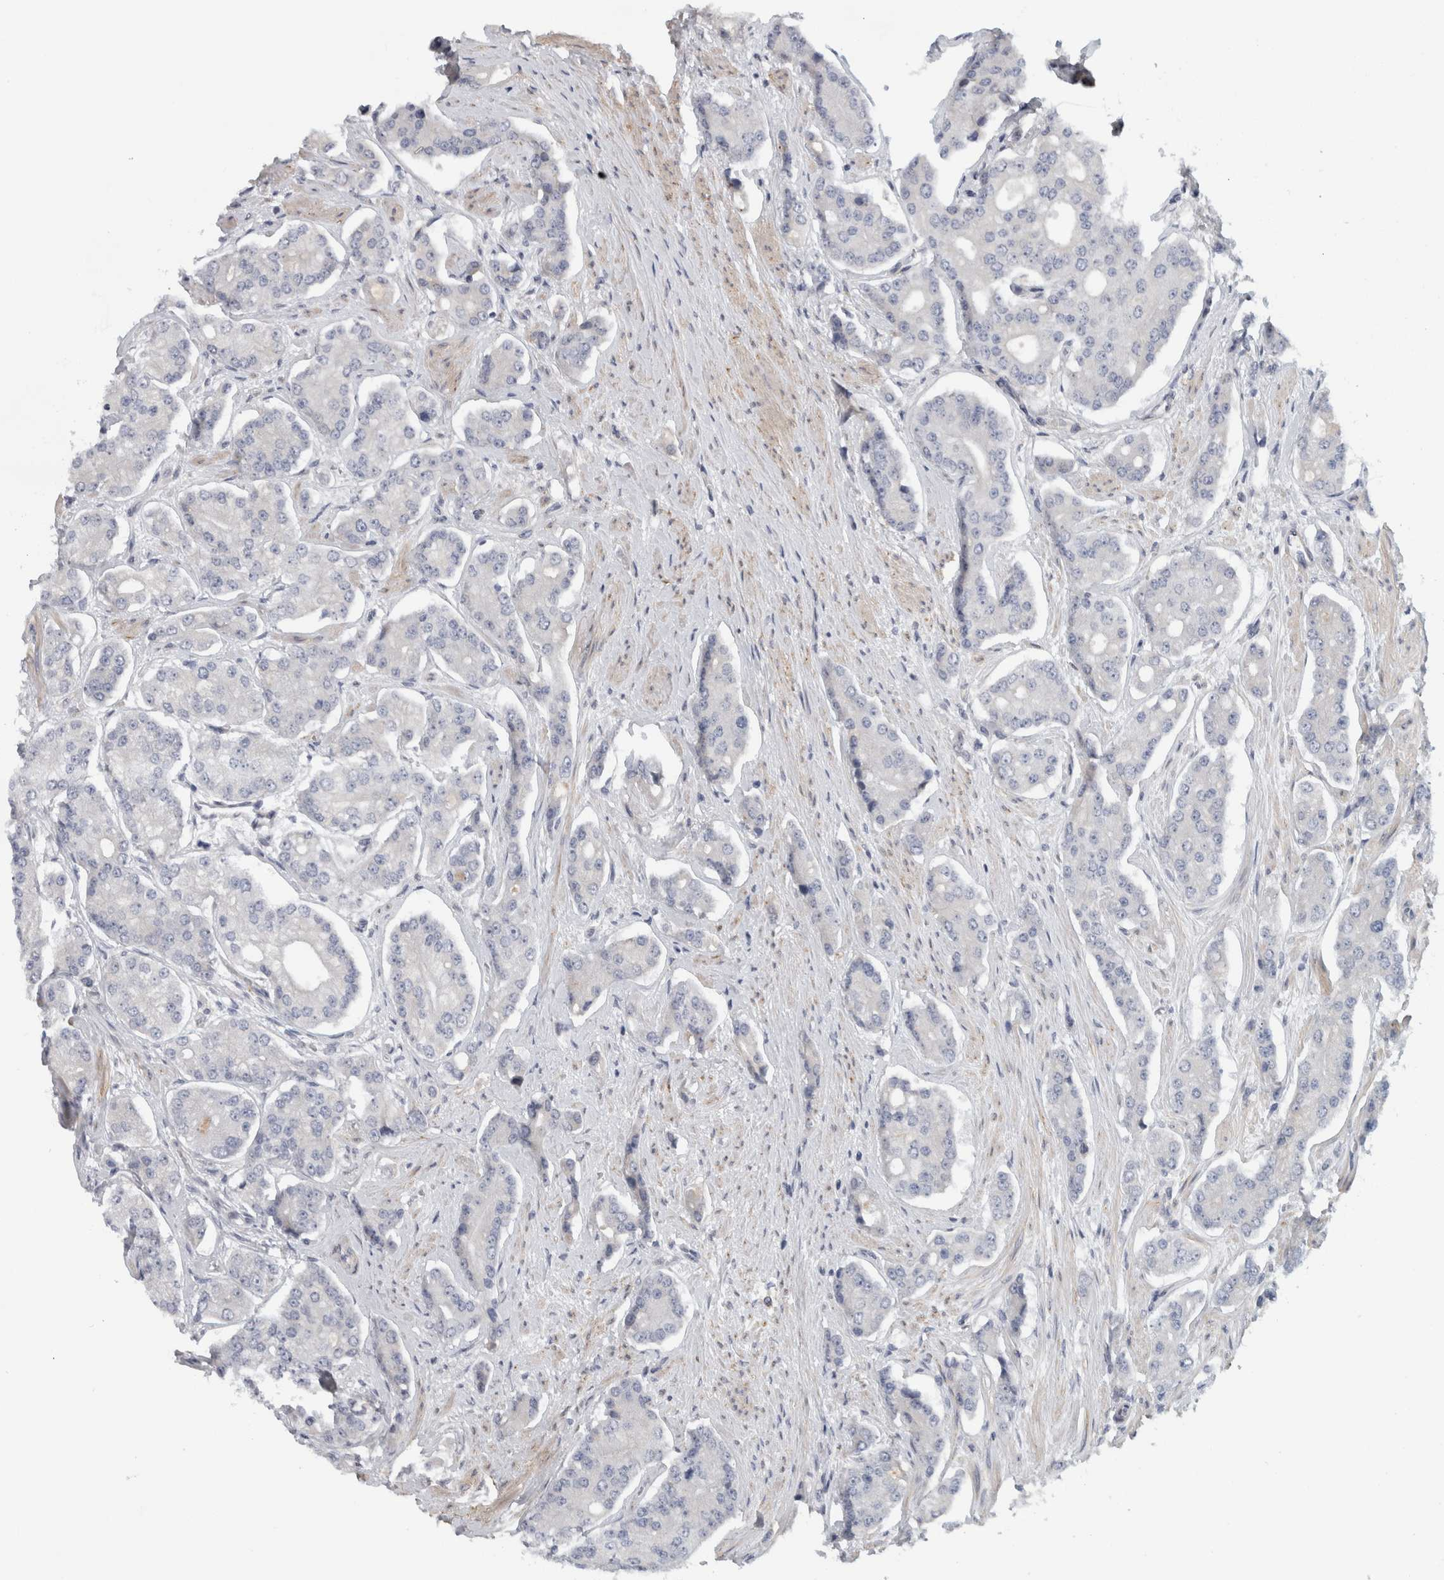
{"staining": {"intensity": "negative", "quantity": "none", "location": "none"}, "tissue": "prostate cancer", "cell_type": "Tumor cells", "image_type": "cancer", "snomed": [{"axis": "morphology", "description": "Adenocarcinoma, High grade"}, {"axis": "topography", "description": "Prostate"}], "caption": "Adenocarcinoma (high-grade) (prostate) was stained to show a protein in brown. There is no significant positivity in tumor cells.", "gene": "ZNF804B", "patient": {"sex": "male", "age": 71}}